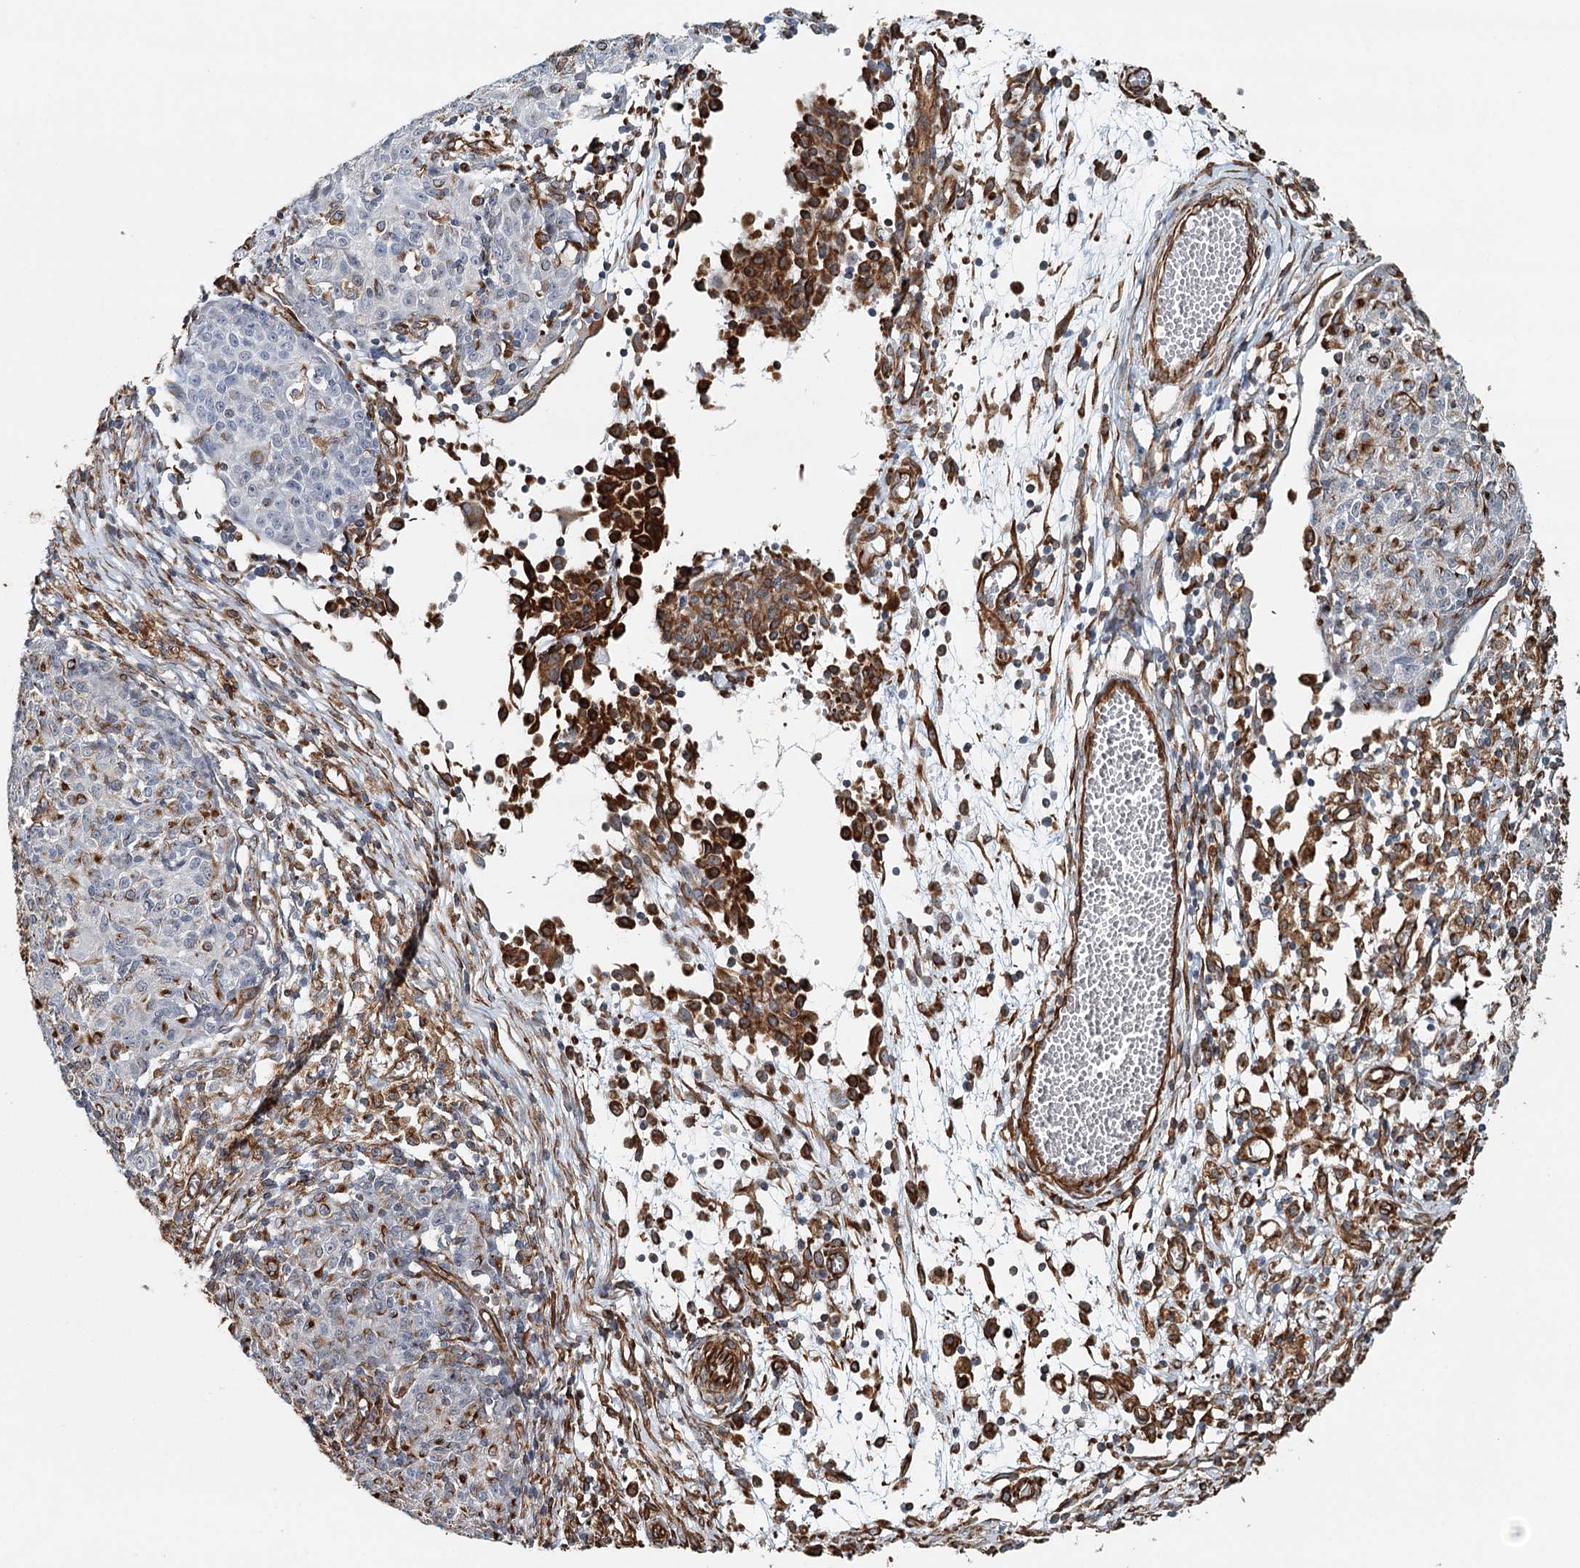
{"staining": {"intensity": "negative", "quantity": "none", "location": "none"}, "tissue": "ovarian cancer", "cell_type": "Tumor cells", "image_type": "cancer", "snomed": [{"axis": "morphology", "description": "Carcinoma, endometroid"}, {"axis": "topography", "description": "Ovary"}], "caption": "A high-resolution micrograph shows immunohistochemistry (IHC) staining of endometroid carcinoma (ovarian), which demonstrates no significant staining in tumor cells.", "gene": "SYNPO", "patient": {"sex": "female", "age": 42}}